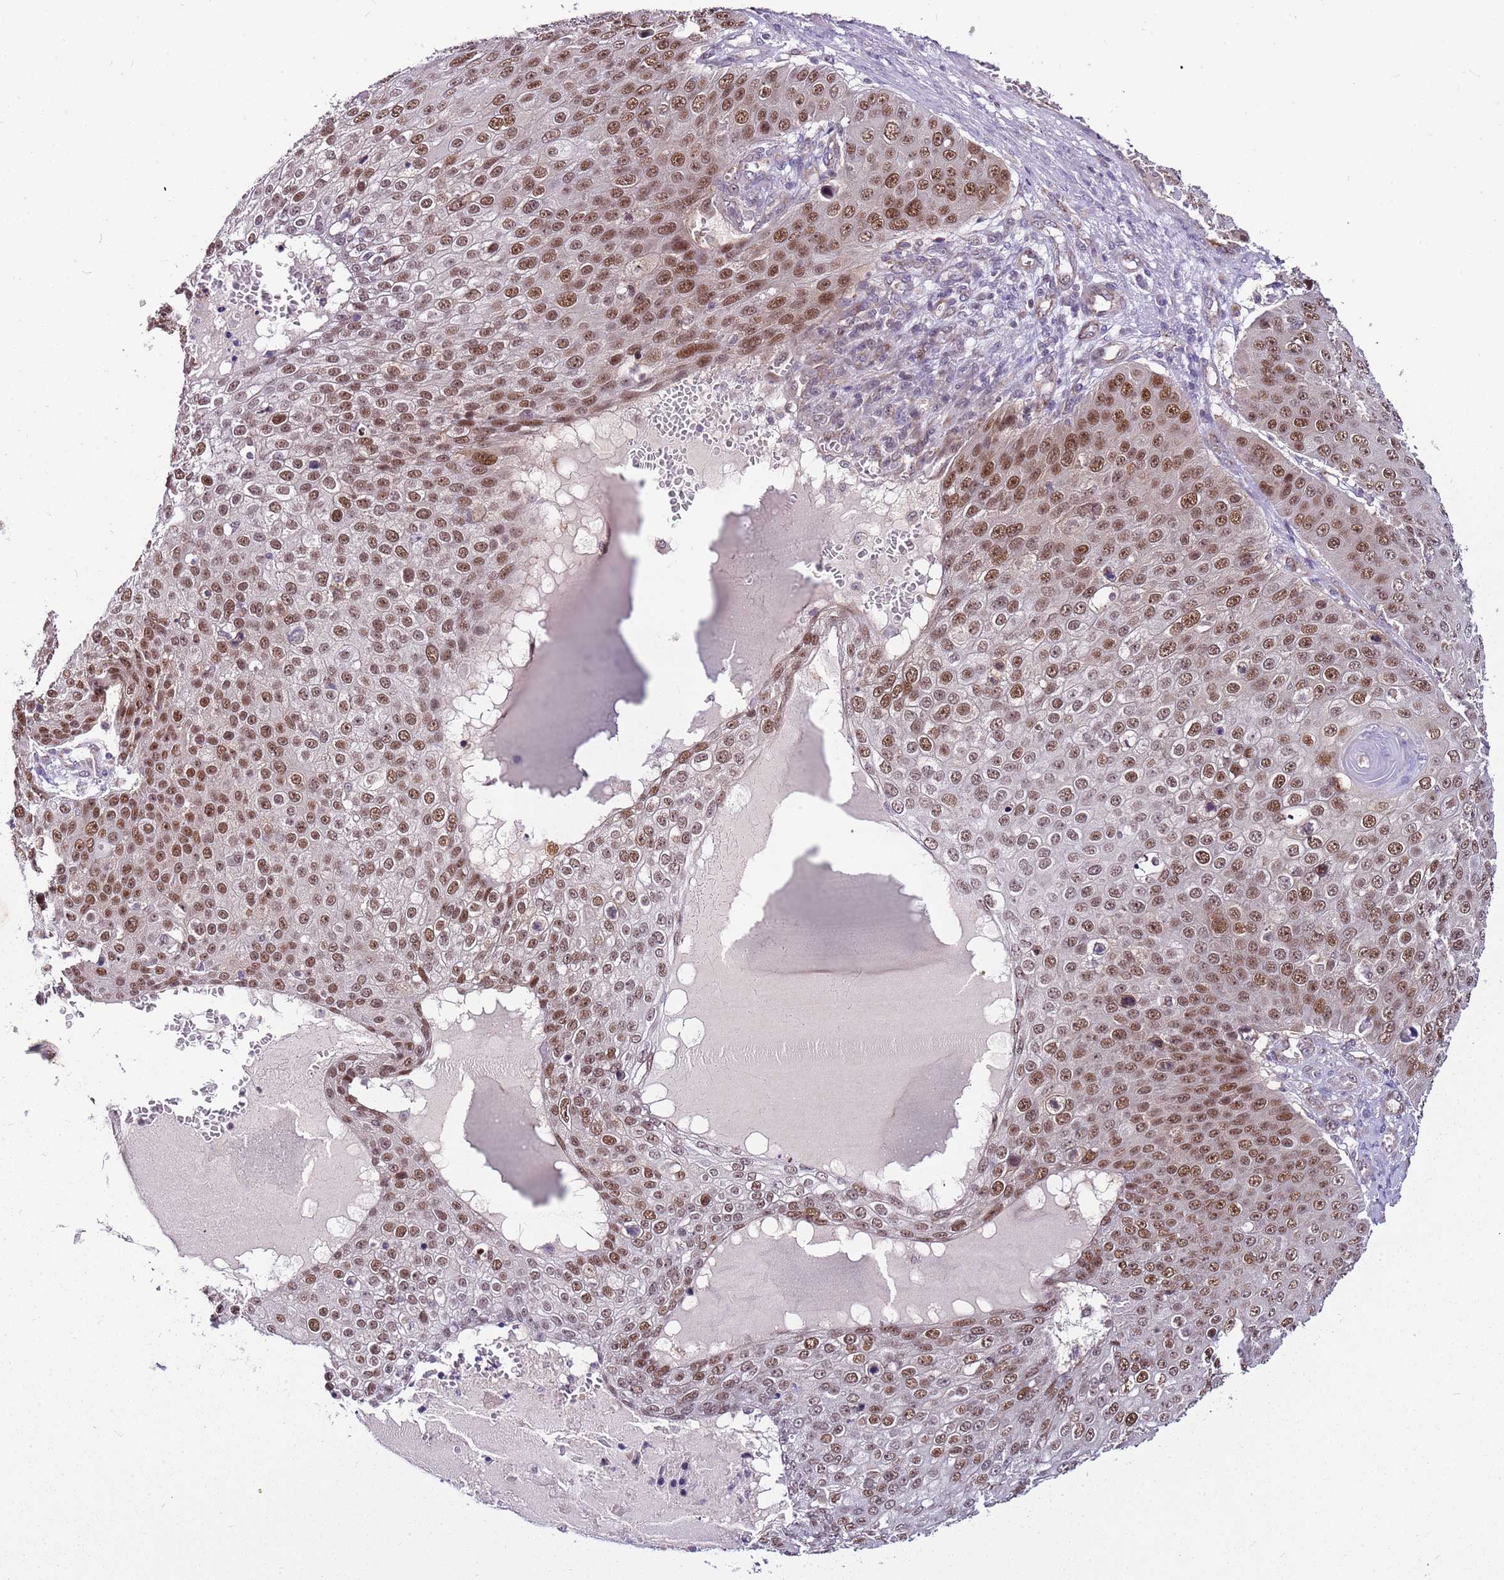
{"staining": {"intensity": "moderate", "quantity": ">75%", "location": "nuclear"}, "tissue": "skin cancer", "cell_type": "Tumor cells", "image_type": "cancer", "snomed": [{"axis": "morphology", "description": "Squamous cell carcinoma, NOS"}, {"axis": "topography", "description": "Skin"}], "caption": "Moderate nuclear staining for a protein is seen in approximately >75% of tumor cells of squamous cell carcinoma (skin) using IHC.", "gene": "POLE3", "patient": {"sex": "male", "age": 71}}